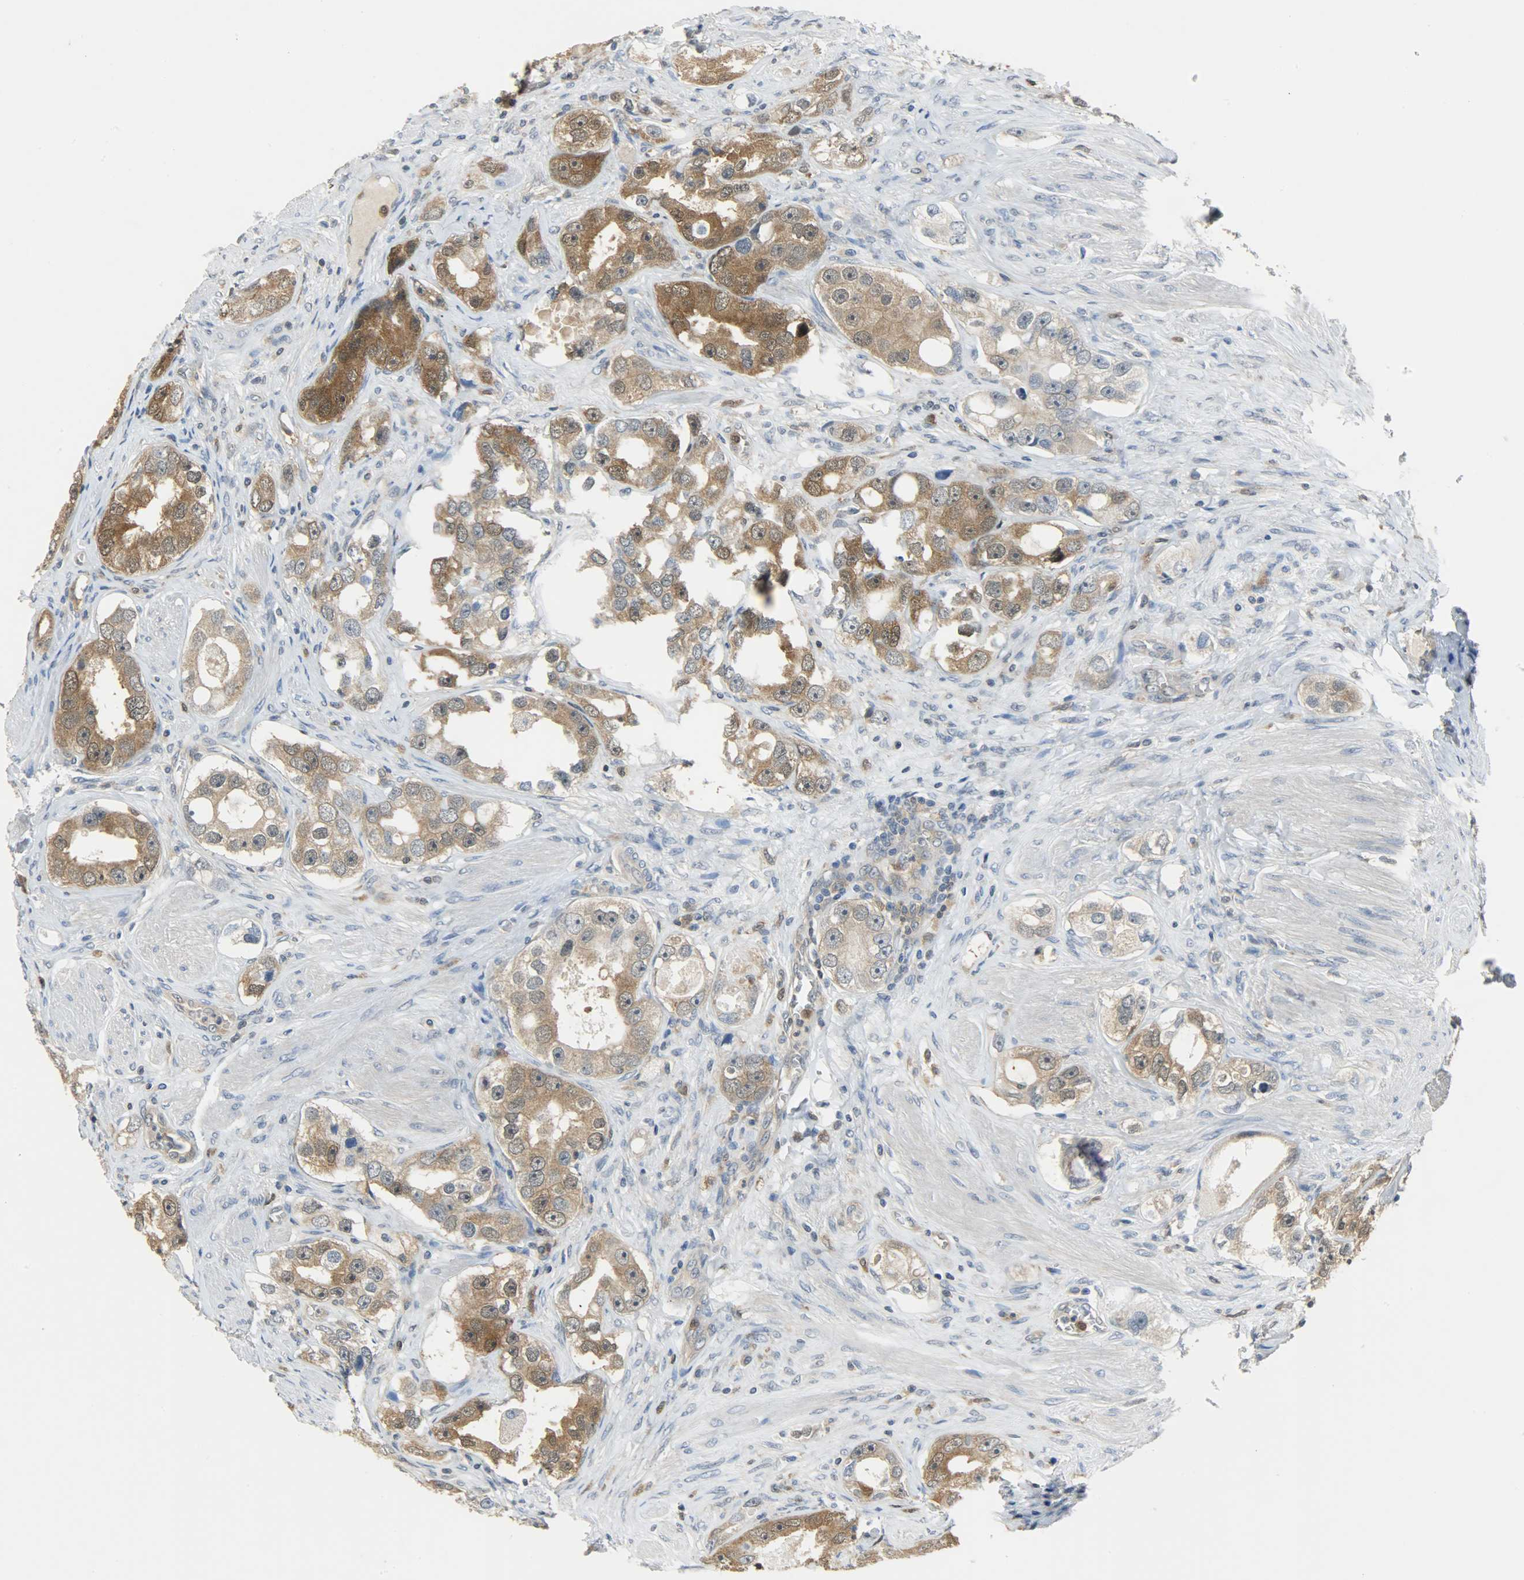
{"staining": {"intensity": "strong", "quantity": ">75%", "location": "cytoplasmic/membranous,nuclear"}, "tissue": "prostate cancer", "cell_type": "Tumor cells", "image_type": "cancer", "snomed": [{"axis": "morphology", "description": "Adenocarcinoma, High grade"}, {"axis": "topography", "description": "Prostate"}], "caption": "Immunohistochemical staining of human prostate cancer demonstrates strong cytoplasmic/membranous and nuclear protein staining in approximately >75% of tumor cells. Nuclei are stained in blue.", "gene": "EIF4EBP1", "patient": {"sex": "male", "age": 63}}